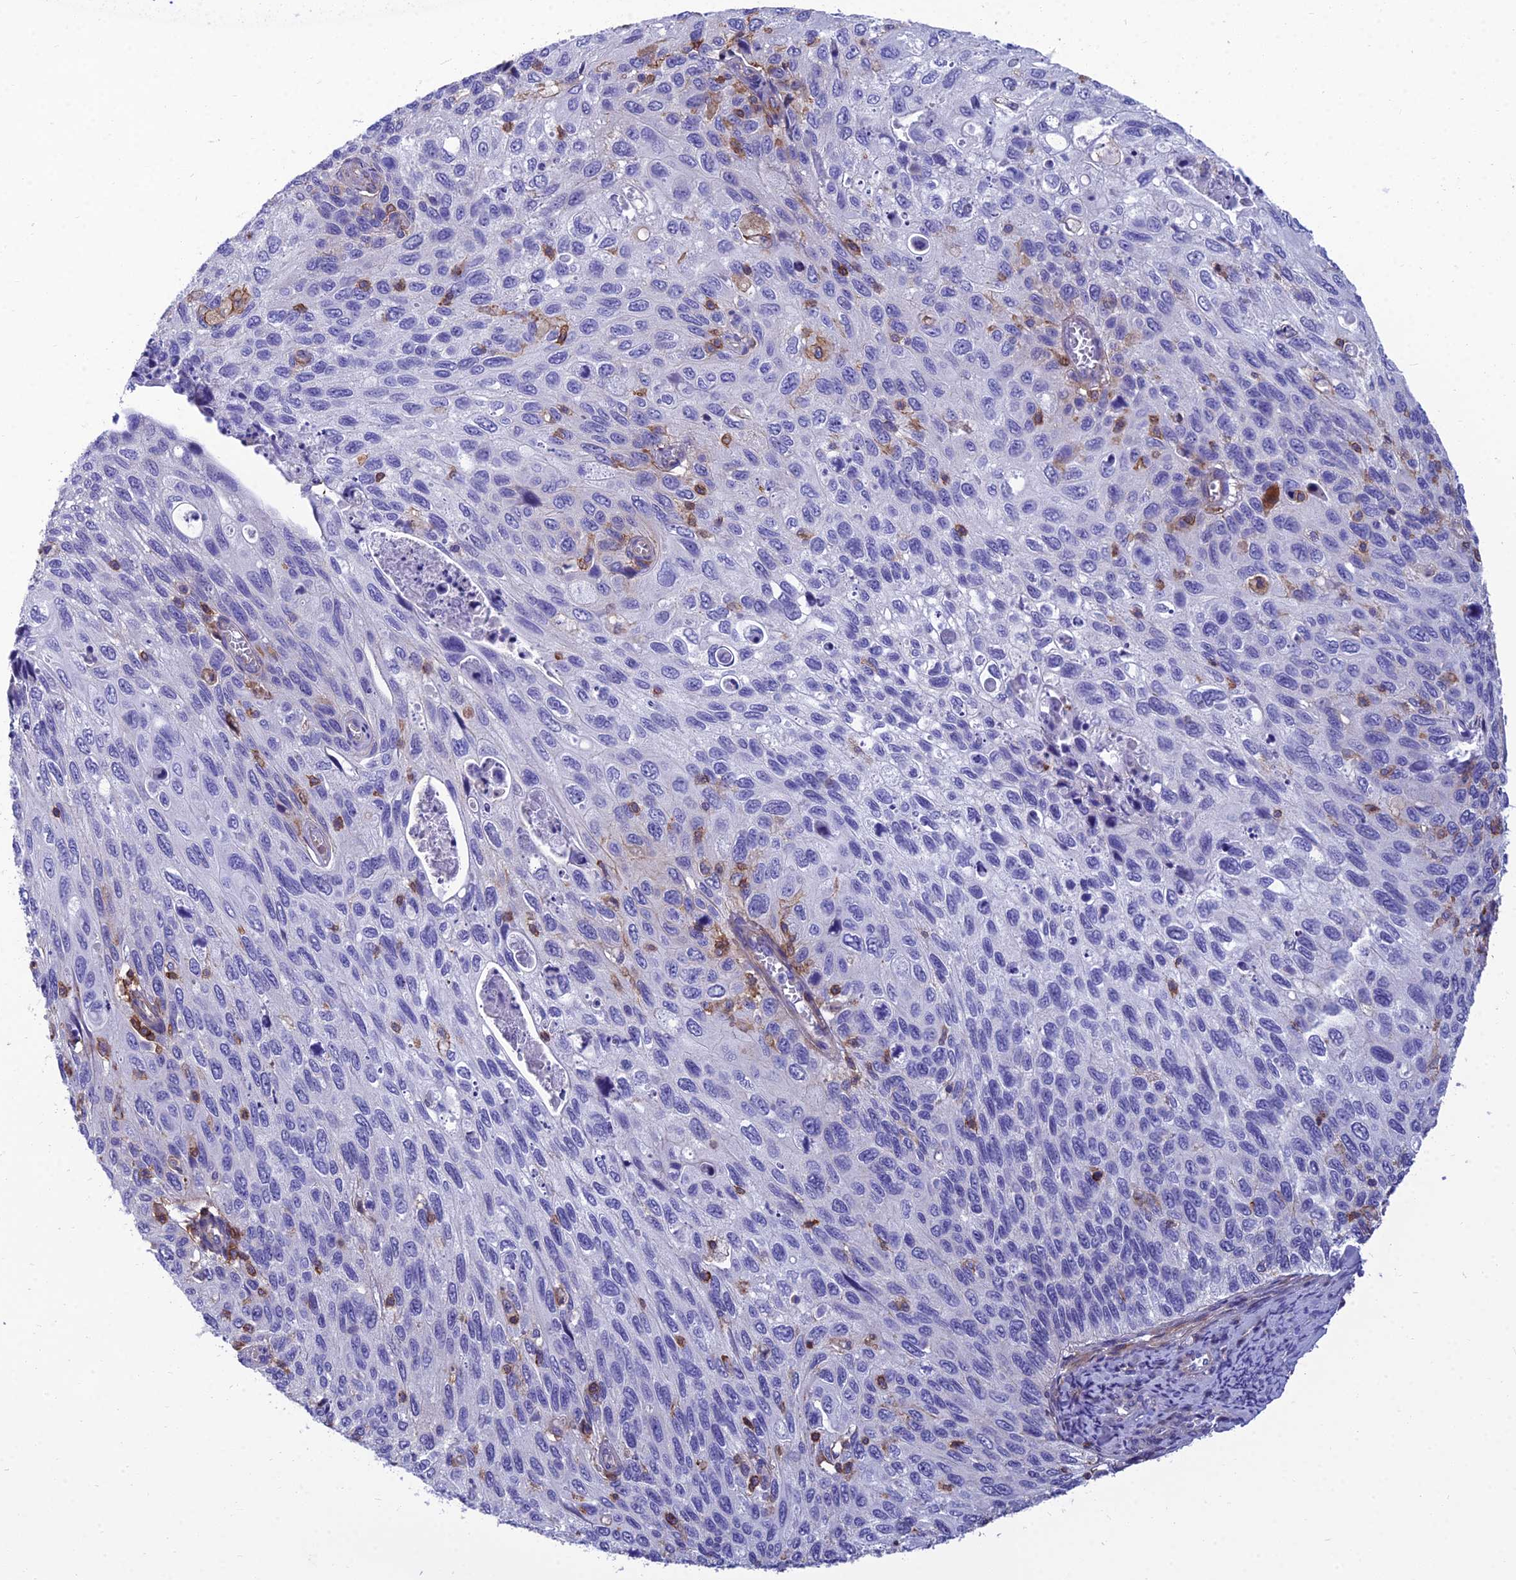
{"staining": {"intensity": "negative", "quantity": "none", "location": "none"}, "tissue": "cervical cancer", "cell_type": "Tumor cells", "image_type": "cancer", "snomed": [{"axis": "morphology", "description": "Squamous cell carcinoma, NOS"}, {"axis": "topography", "description": "Cervix"}], "caption": "Image shows no significant protein expression in tumor cells of cervical cancer (squamous cell carcinoma).", "gene": "PPP1R18", "patient": {"sex": "female", "age": 70}}